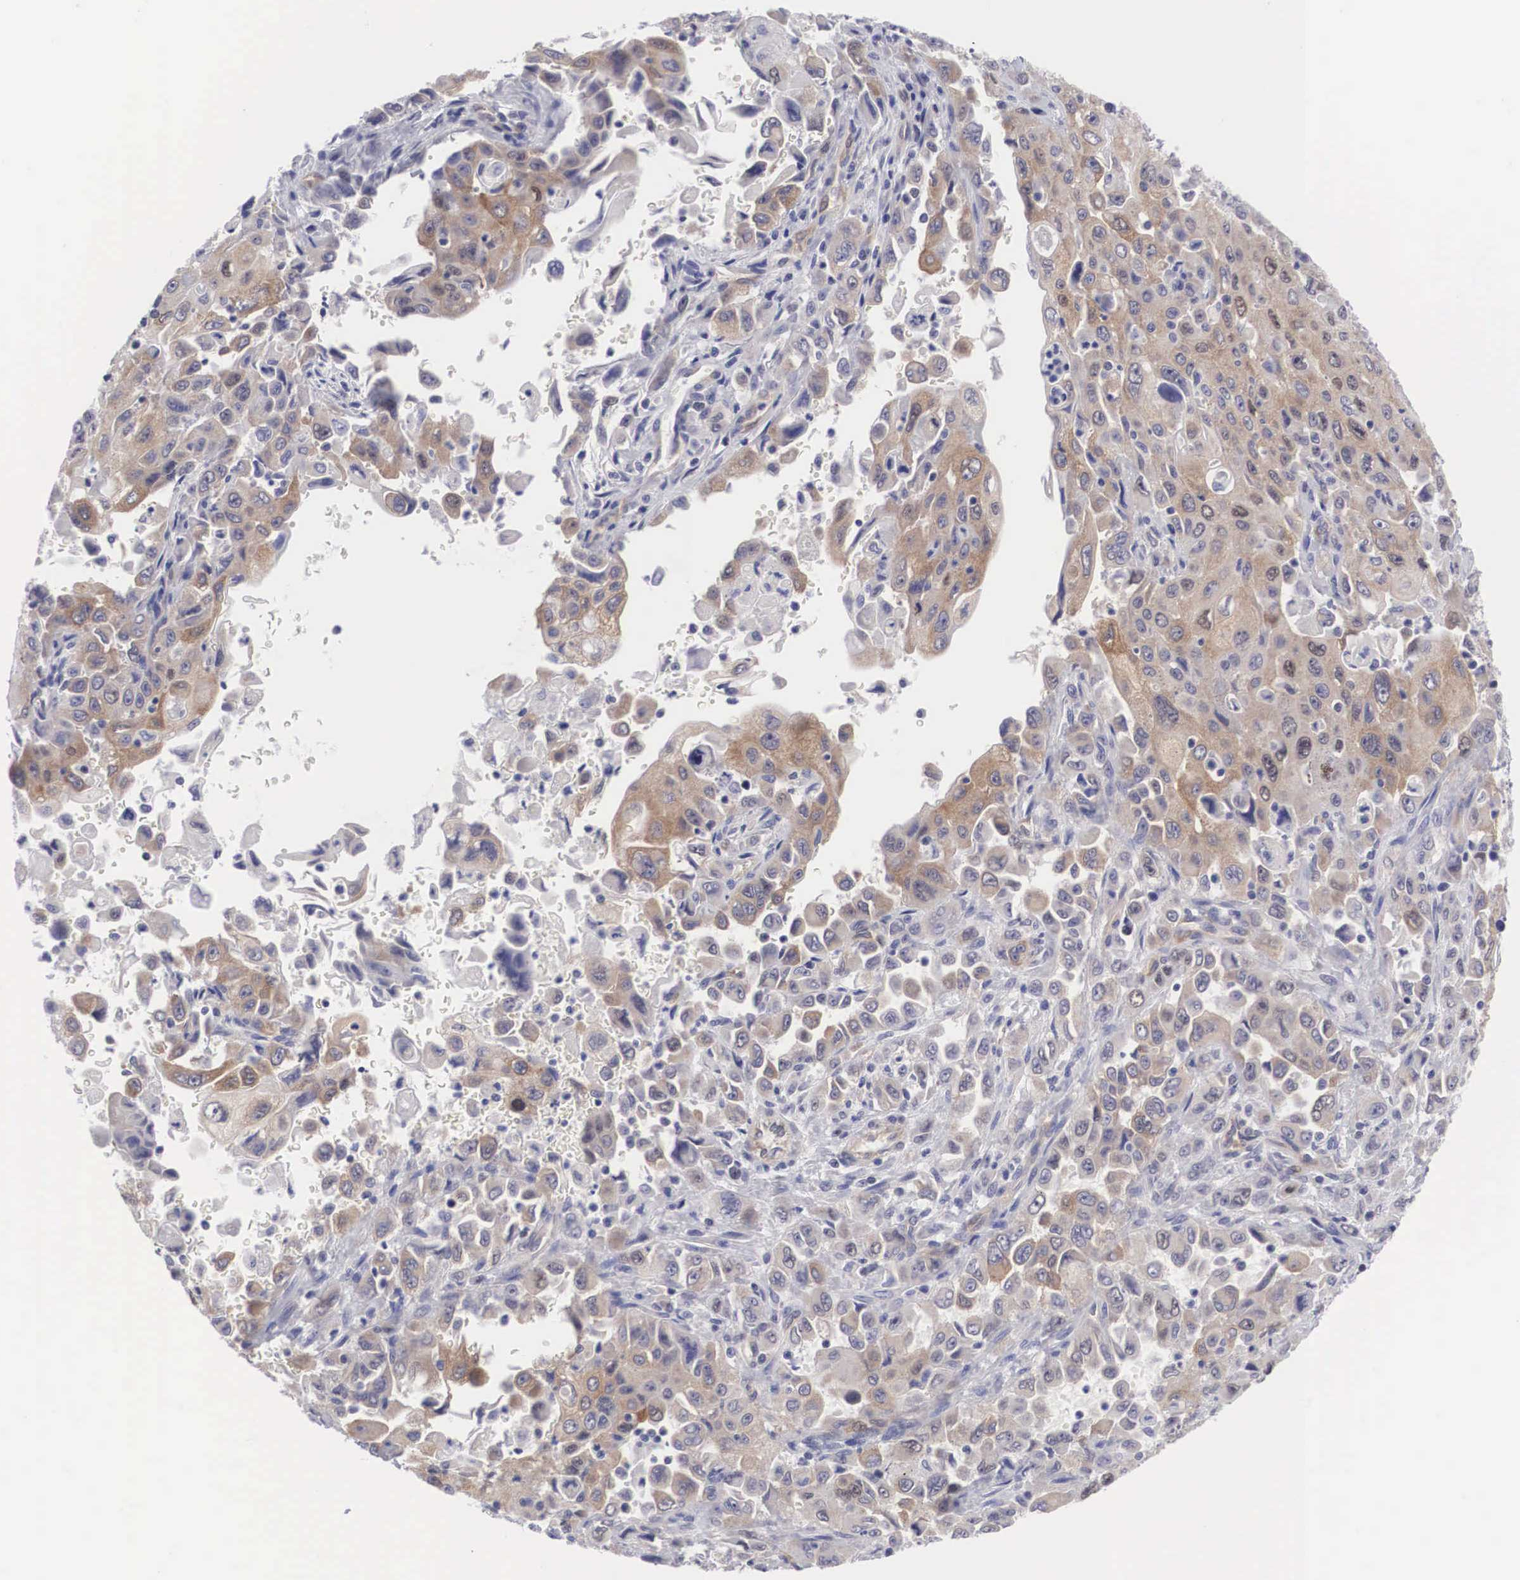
{"staining": {"intensity": "negative", "quantity": "none", "location": "none"}, "tissue": "pancreatic cancer", "cell_type": "Tumor cells", "image_type": "cancer", "snomed": [{"axis": "morphology", "description": "Adenocarcinoma, NOS"}, {"axis": "topography", "description": "Pancreas"}], "caption": "Pancreatic cancer (adenocarcinoma) was stained to show a protein in brown. There is no significant positivity in tumor cells. Nuclei are stained in blue.", "gene": "MAST4", "patient": {"sex": "male", "age": 70}}